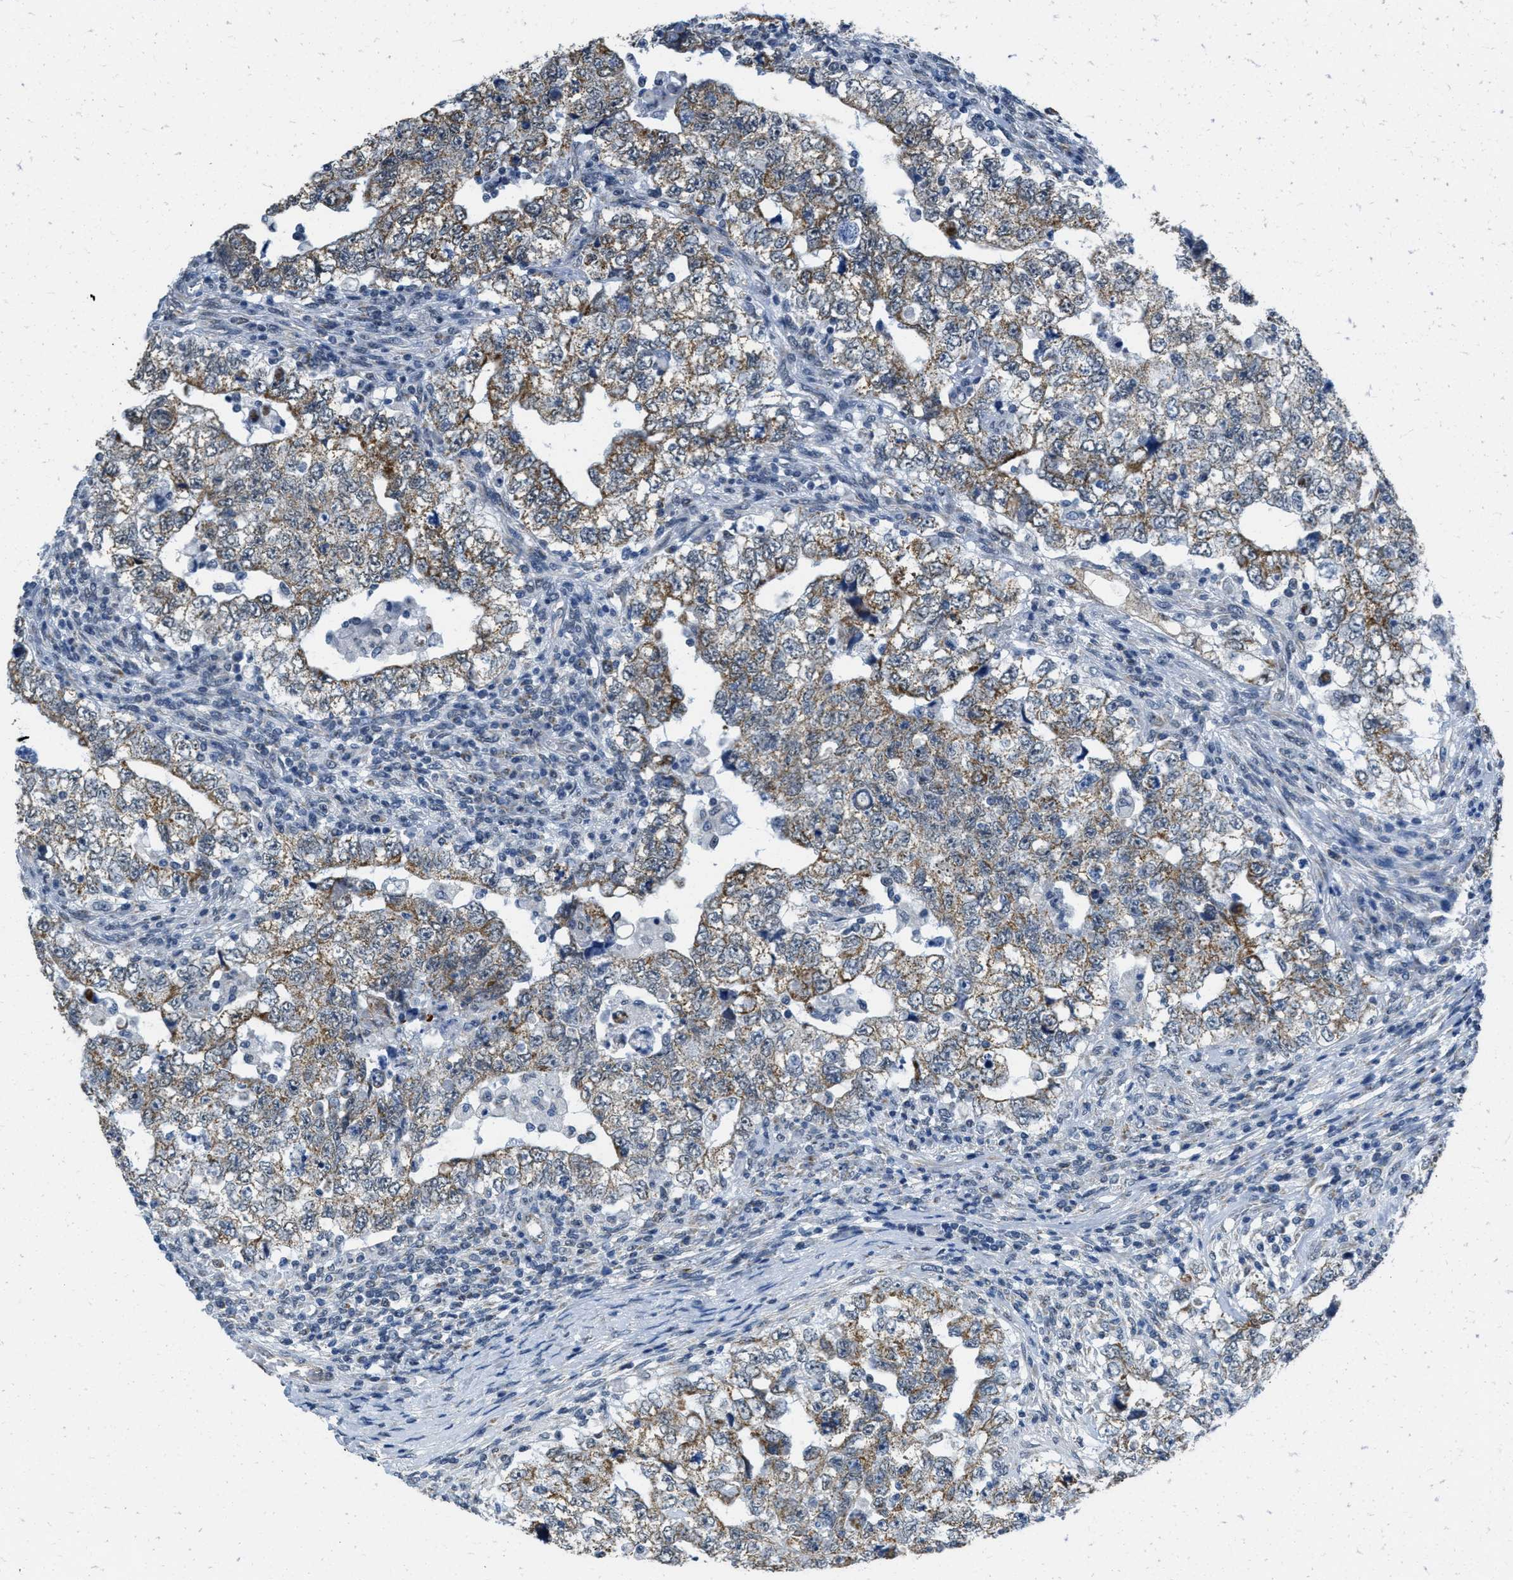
{"staining": {"intensity": "moderate", "quantity": ">75%", "location": "cytoplasmic/membranous"}, "tissue": "testis cancer", "cell_type": "Tumor cells", "image_type": "cancer", "snomed": [{"axis": "morphology", "description": "Carcinoma, Embryonal, NOS"}, {"axis": "topography", "description": "Testis"}], "caption": "Immunohistochemical staining of human embryonal carcinoma (testis) shows moderate cytoplasmic/membranous protein staining in approximately >75% of tumor cells.", "gene": "TOMM70", "patient": {"sex": "male", "age": 36}}